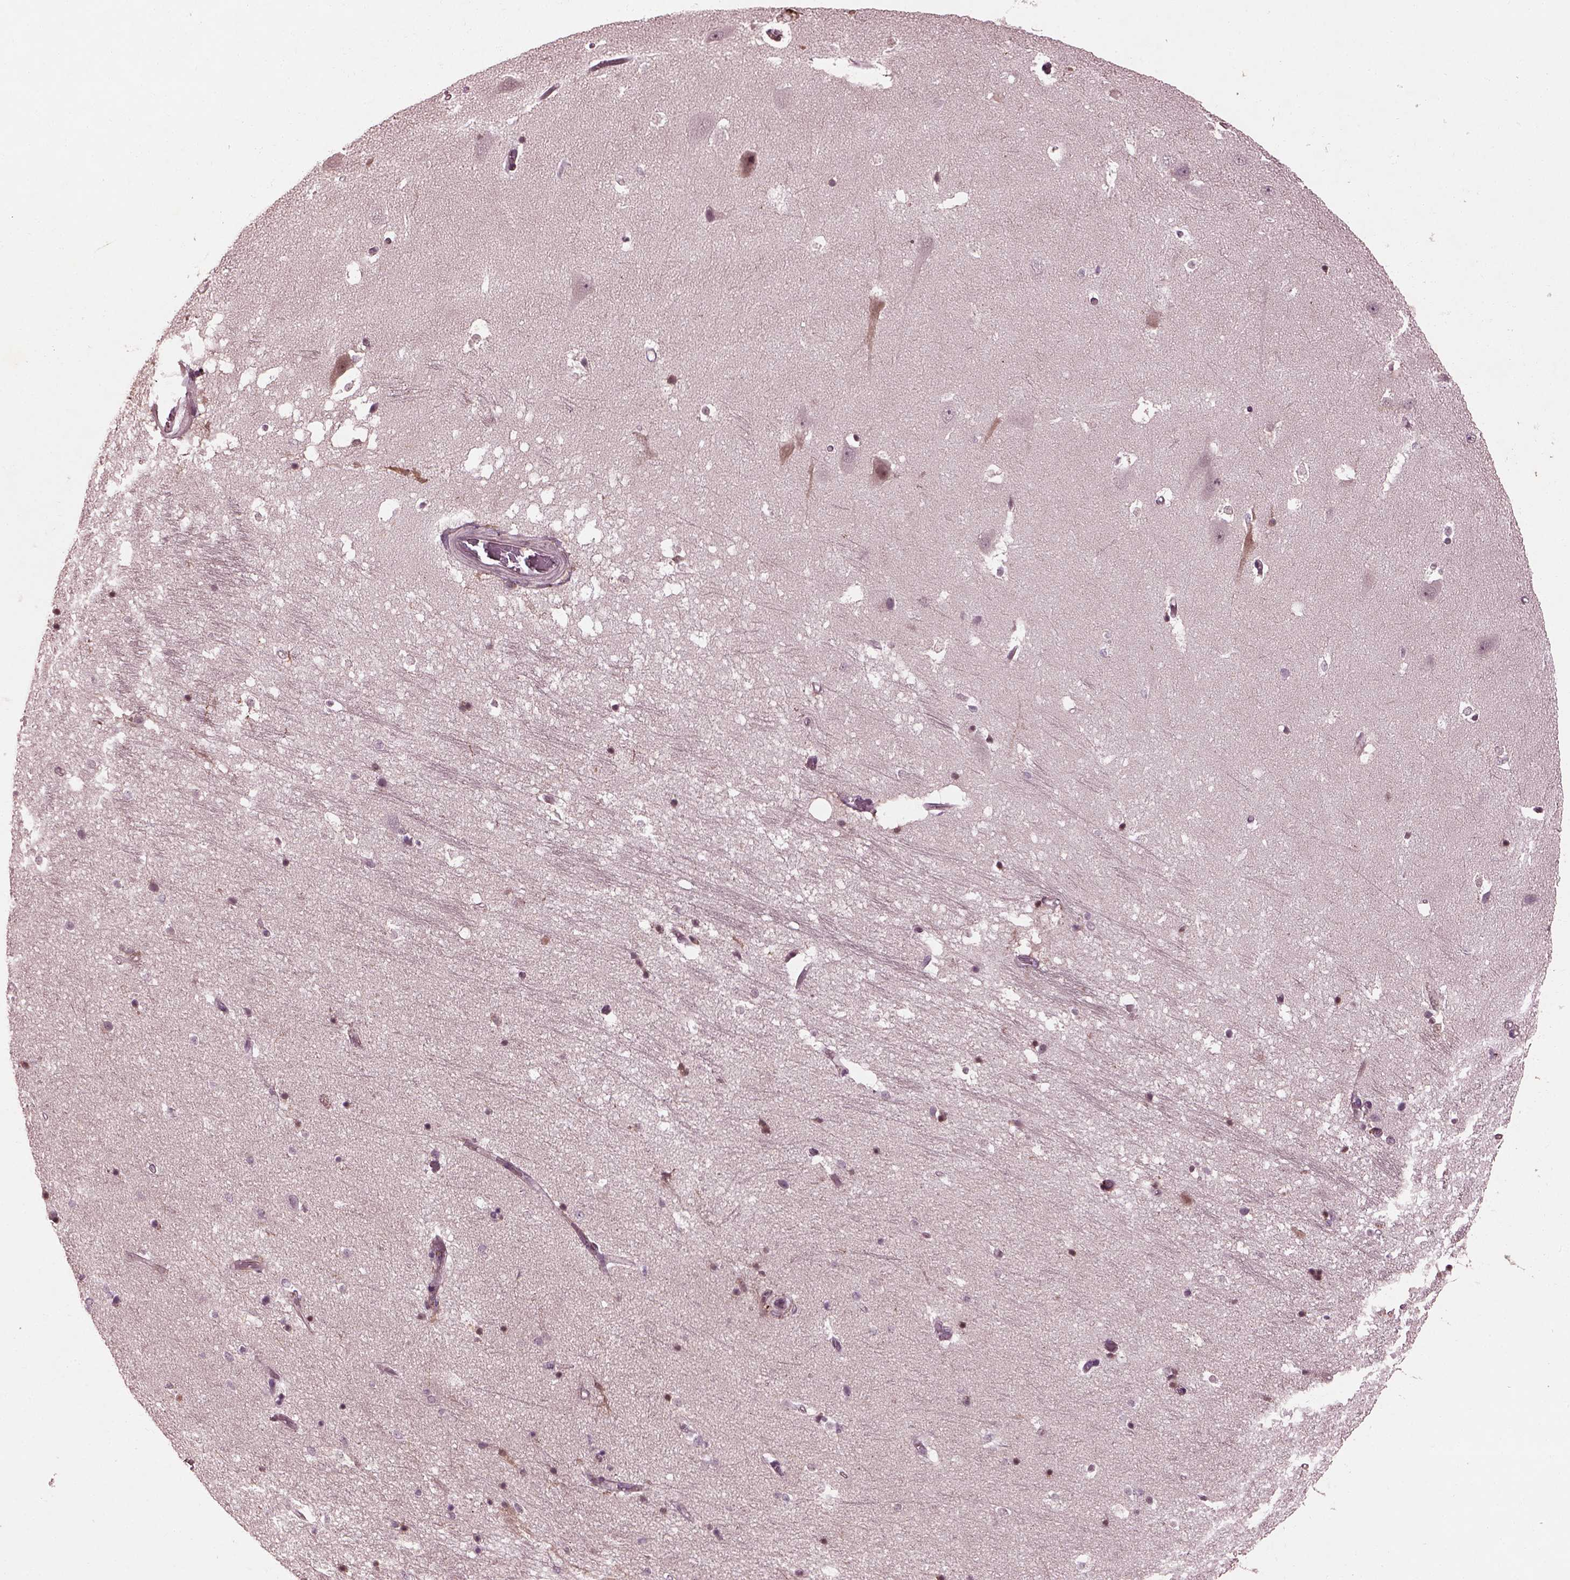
{"staining": {"intensity": "weak", "quantity": "<25%", "location": "cytoplasmic/membranous"}, "tissue": "hippocampus", "cell_type": "Glial cells", "image_type": "normal", "snomed": [{"axis": "morphology", "description": "Normal tissue, NOS"}, {"axis": "topography", "description": "Hippocampus"}], "caption": "High power microscopy micrograph of an IHC micrograph of unremarkable hippocampus, revealing no significant staining in glial cells.", "gene": "EFEMP1", "patient": {"sex": "male", "age": 44}}